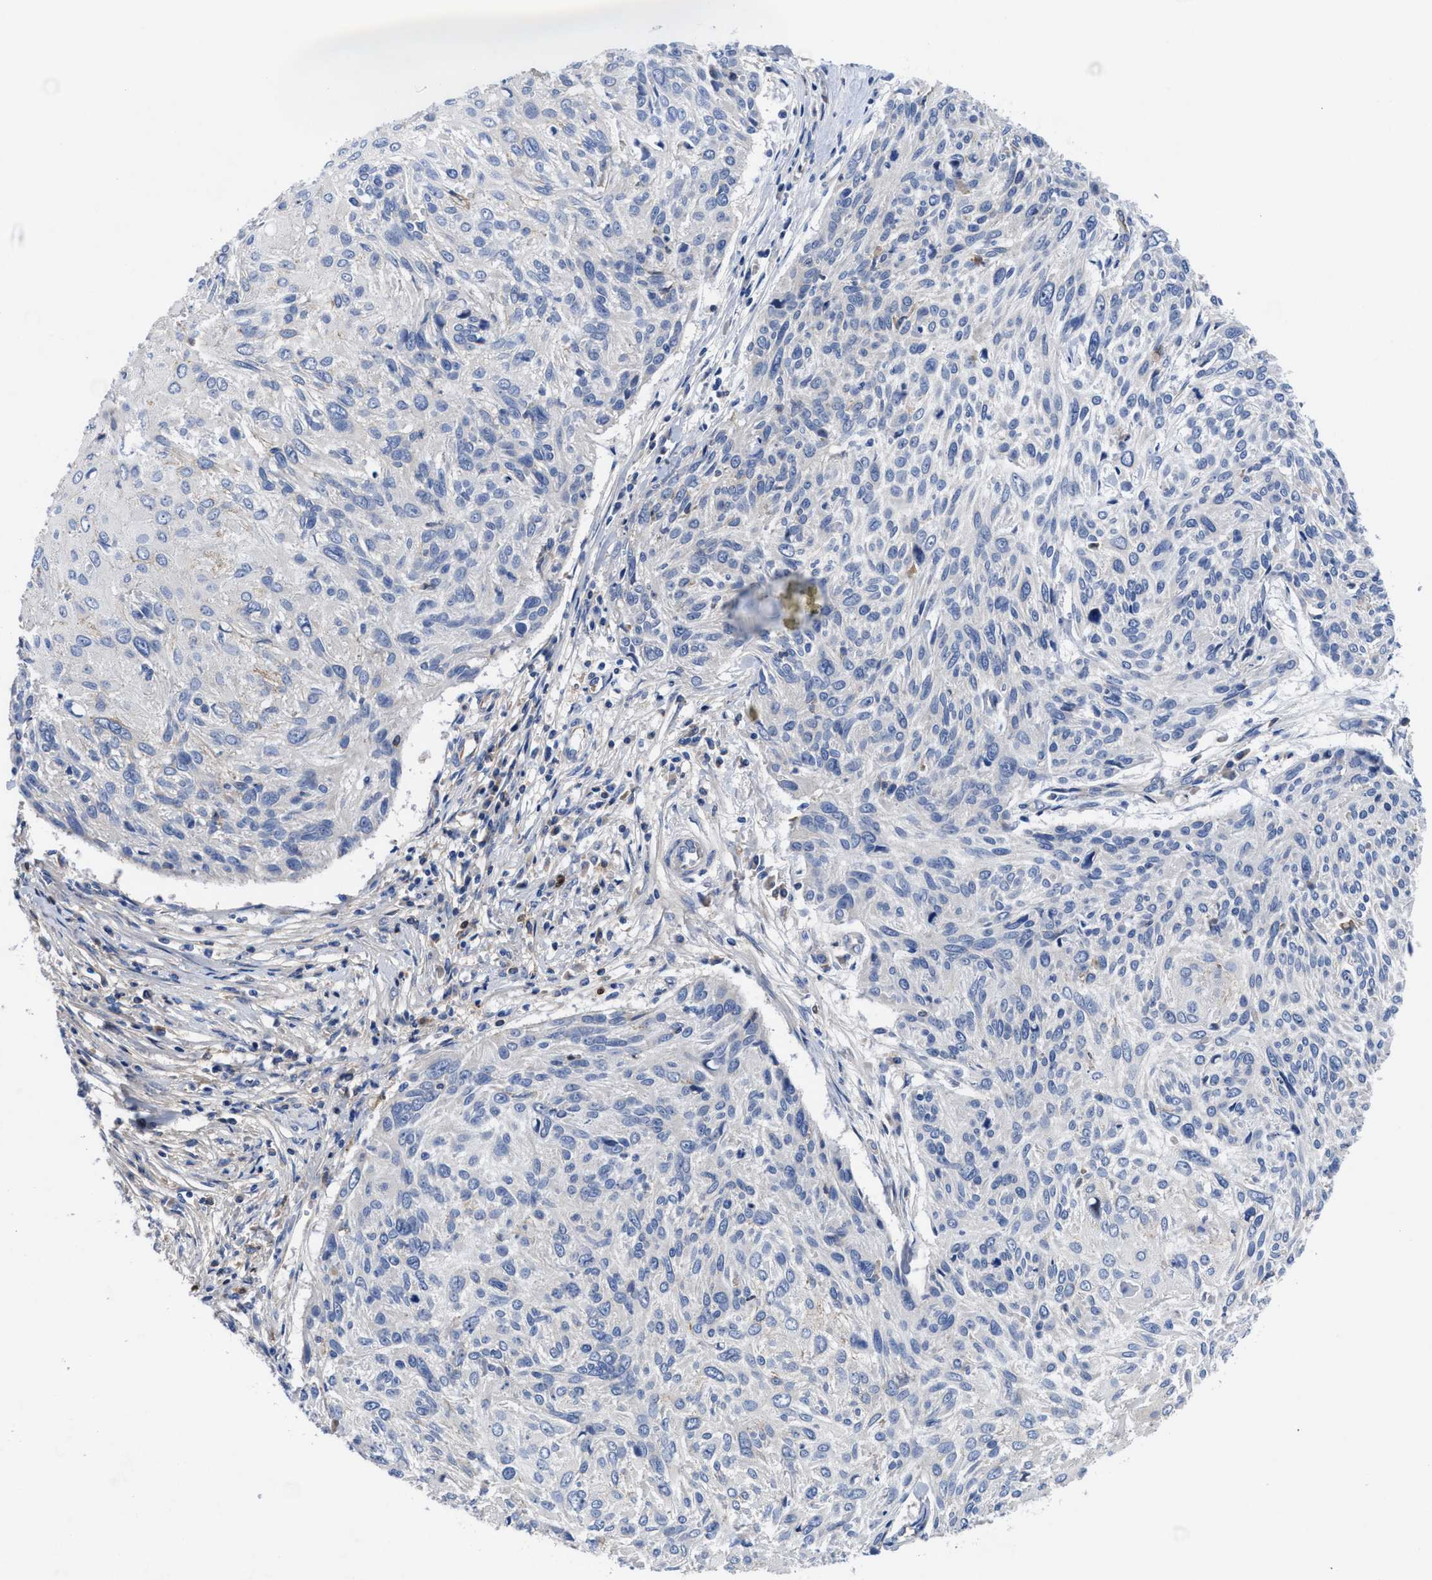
{"staining": {"intensity": "negative", "quantity": "none", "location": "none"}, "tissue": "cervical cancer", "cell_type": "Tumor cells", "image_type": "cancer", "snomed": [{"axis": "morphology", "description": "Squamous cell carcinoma, NOS"}, {"axis": "topography", "description": "Cervix"}], "caption": "DAB immunohistochemical staining of human cervical squamous cell carcinoma reveals no significant positivity in tumor cells.", "gene": "DHRS13", "patient": {"sex": "female", "age": 51}}